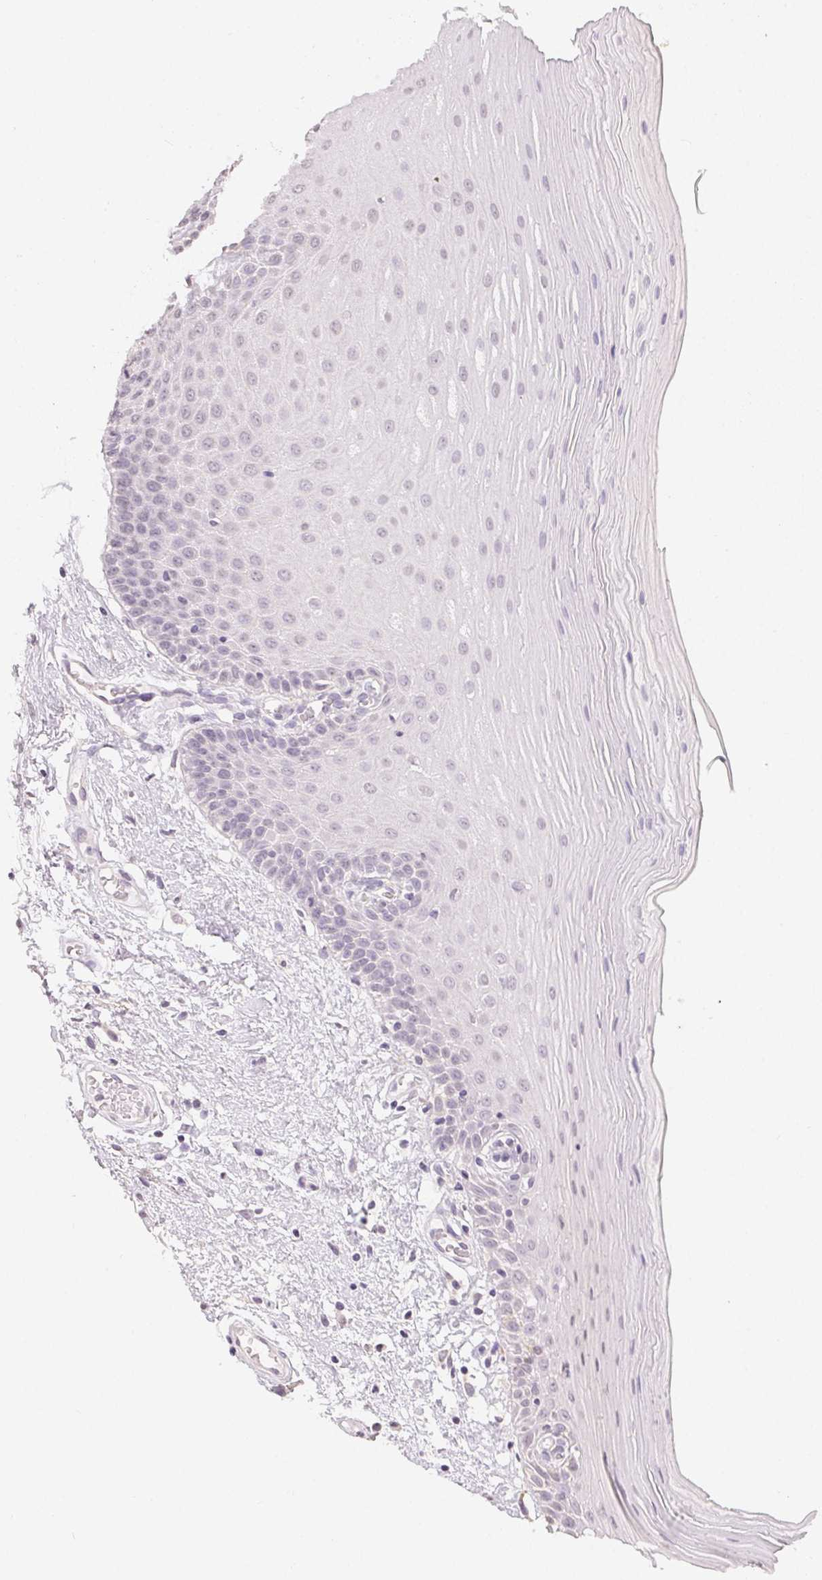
{"staining": {"intensity": "negative", "quantity": "none", "location": "none"}, "tissue": "oral mucosa", "cell_type": "Squamous epithelial cells", "image_type": "normal", "snomed": [{"axis": "morphology", "description": "Normal tissue, NOS"}, {"axis": "morphology", "description": "Squamous cell carcinoma, NOS"}, {"axis": "topography", "description": "Oral tissue"}, {"axis": "topography", "description": "Tounge, NOS"}, {"axis": "topography", "description": "Head-Neck"}], "caption": "Squamous epithelial cells are negative for brown protein staining in unremarkable oral mucosa. (Immunohistochemistry, brightfield microscopy, high magnification).", "gene": "TMEM174", "patient": {"sex": "male", "age": 62}}